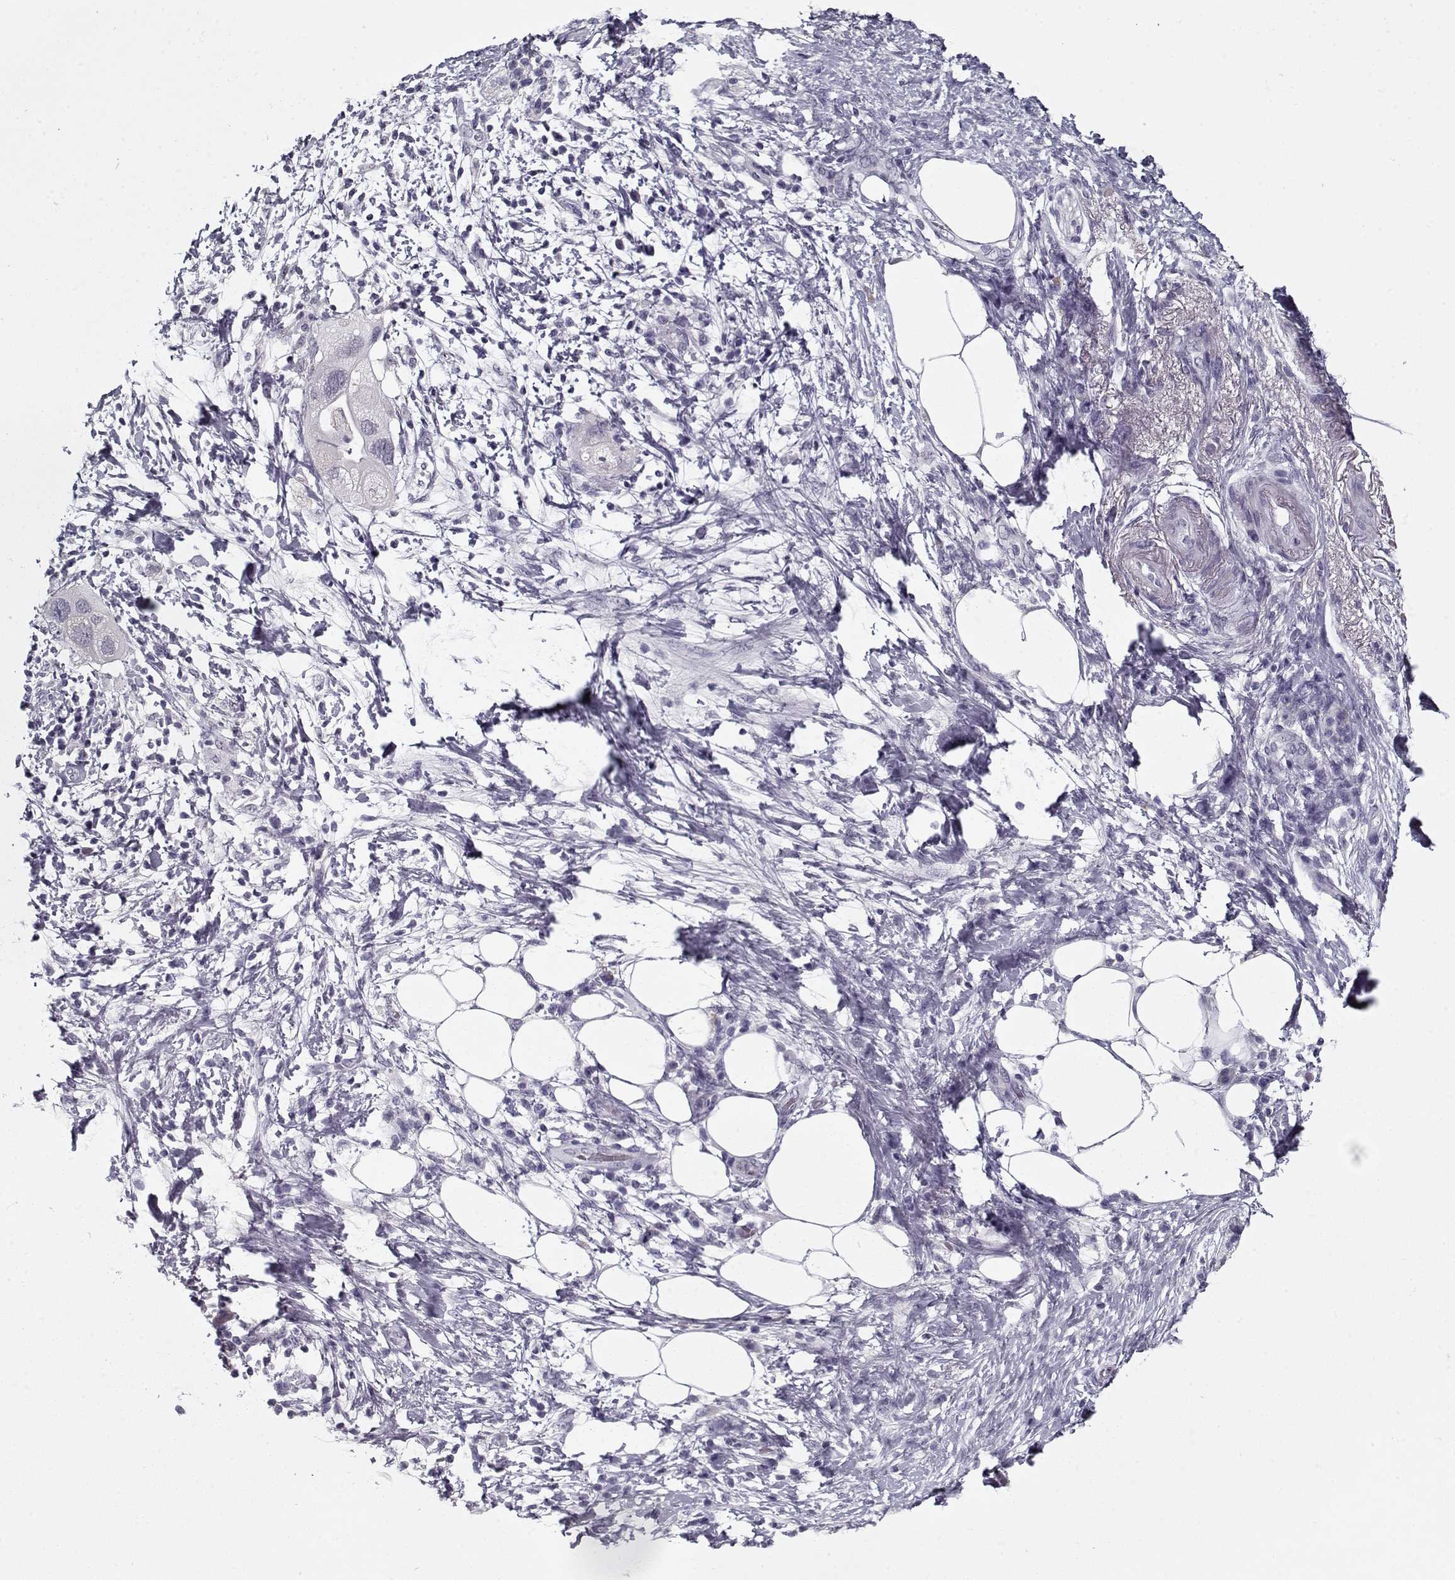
{"staining": {"intensity": "negative", "quantity": "none", "location": "none"}, "tissue": "pancreatic cancer", "cell_type": "Tumor cells", "image_type": "cancer", "snomed": [{"axis": "morphology", "description": "Adenocarcinoma, NOS"}, {"axis": "topography", "description": "Pancreas"}], "caption": "Tumor cells are negative for brown protein staining in pancreatic cancer.", "gene": "RNF32", "patient": {"sex": "female", "age": 72}}